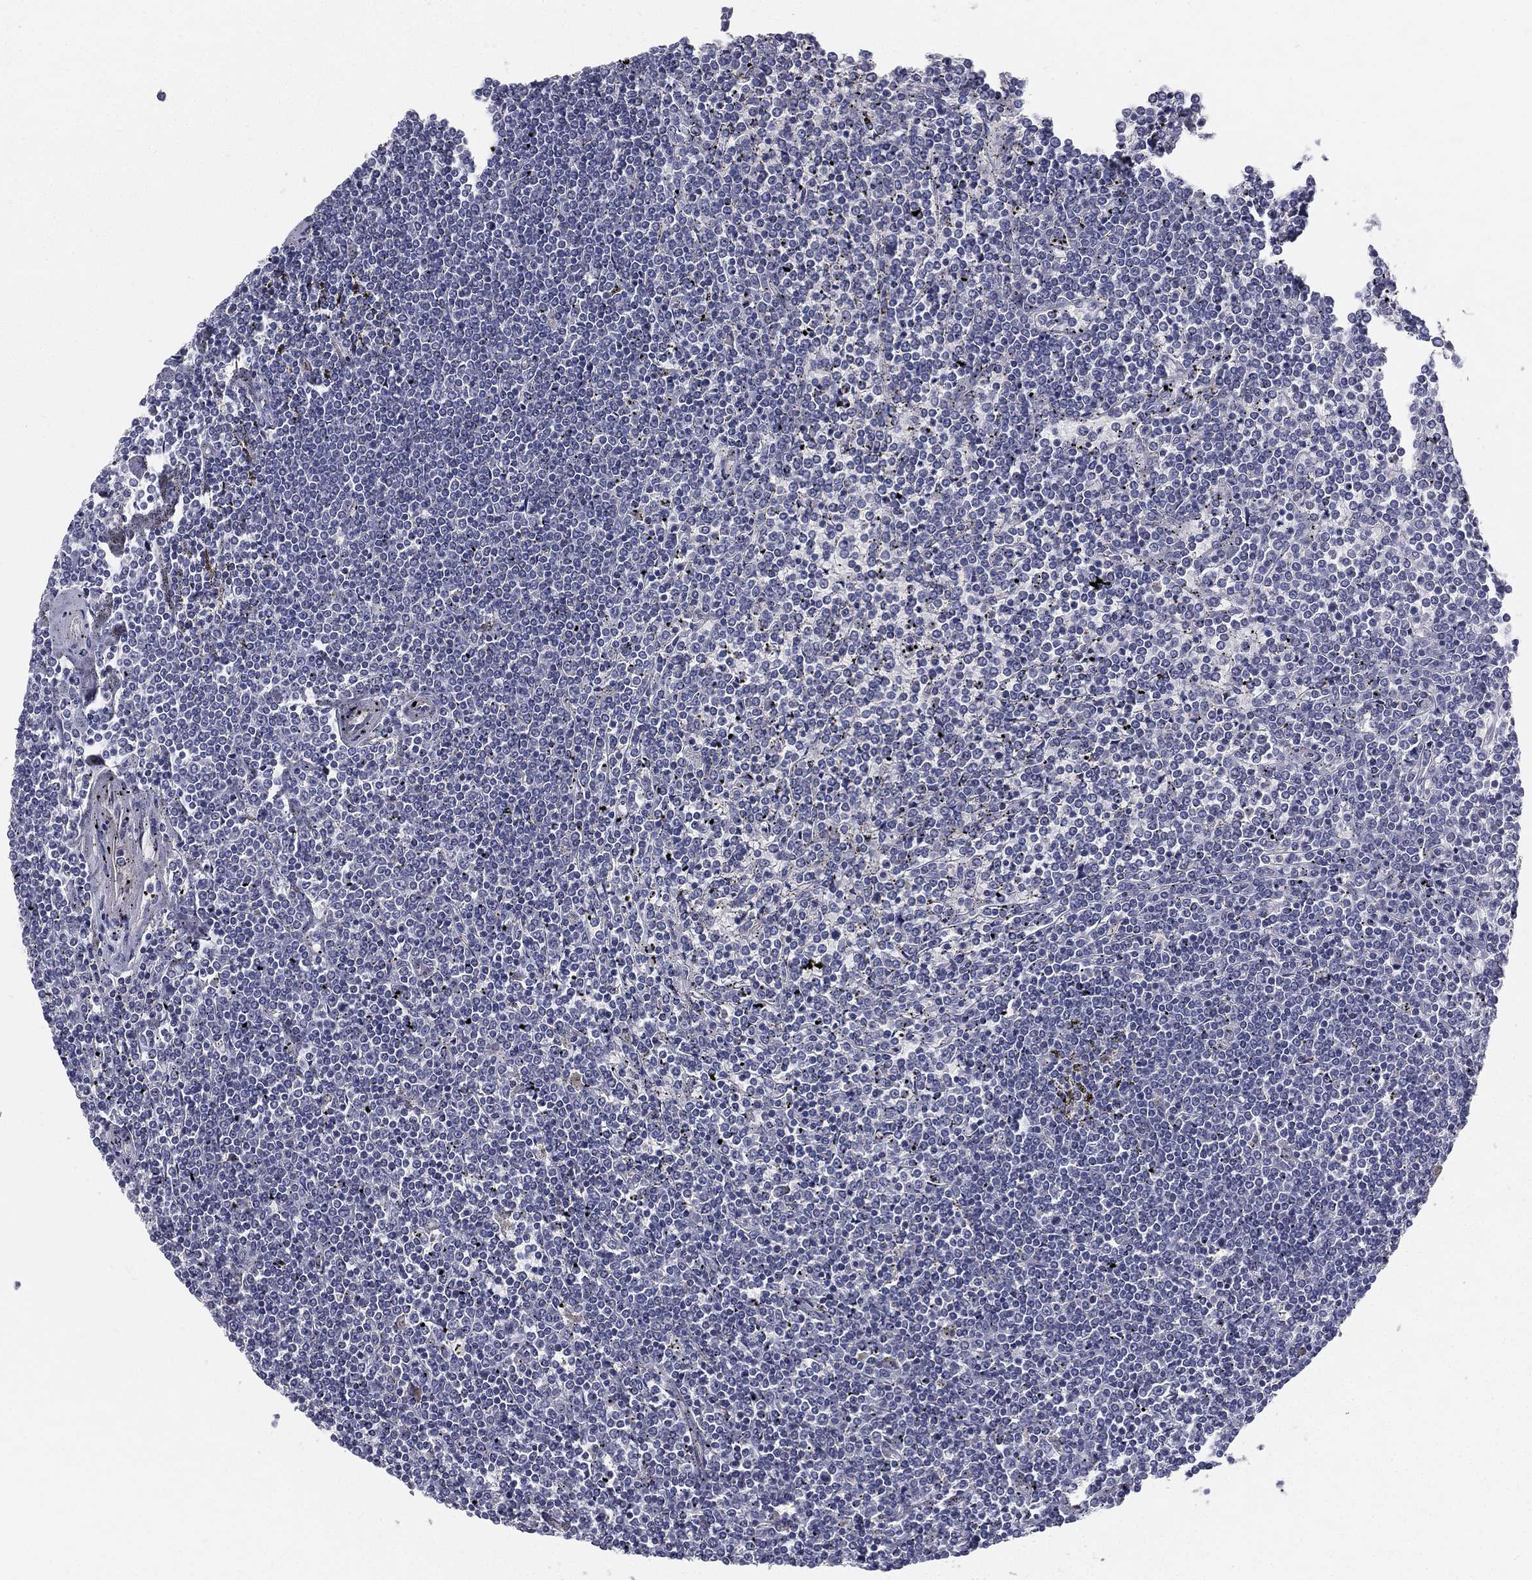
{"staining": {"intensity": "negative", "quantity": "none", "location": "none"}, "tissue": "lymphoma", "cell_type": "Tumor cells", "image_type": "cancer", "snomed": [{"axis": "morphology", "description": "Malignant lymphoma, non-Hodgkin's type, Low grade"}, {"axis": "topography", "description": "Spleen"}], "caption": "This is an IHC photomicrograph of human lymphoma. There is no expression in tumor cells.", "gene": "LRRC56", "patient": {"sex": "female", "age": 19}}